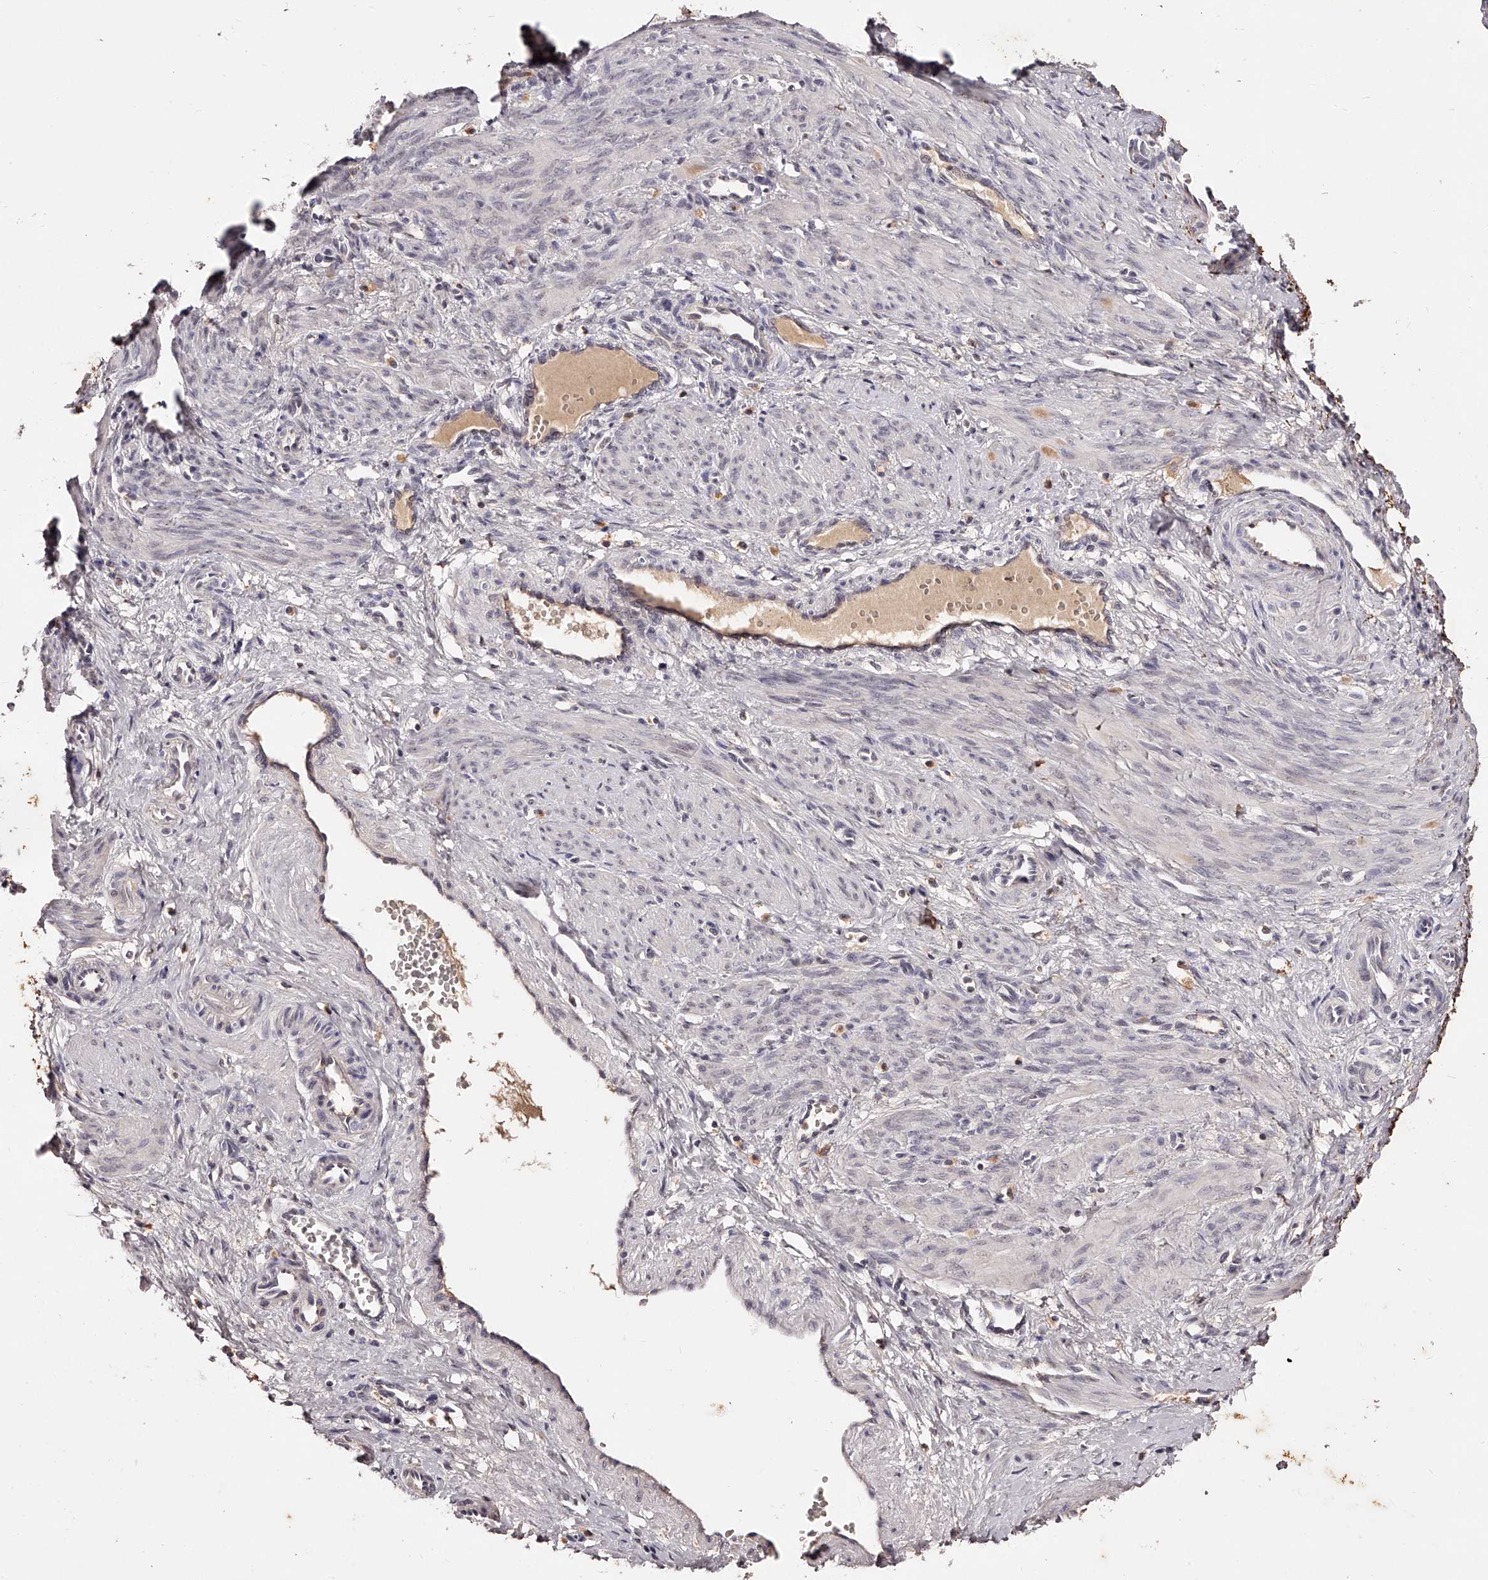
{"staining": {"intensity": "negative", "quantity": "none", "location": "none"}, "tissue": "smooth muscle", "cell_type": "Smooth muscle cells", "image_type": "normal", "snomed": [{"axis": "morphology", "description": "Normal tissue, NOS"}, {"axis": "topography", "description": "Endometrium"}], "caption": "Immunohistochemistry (IHC) of benign smooth muscle displays no expression in smooth muscle cells. Brightfield microscopy of immunohistochemistry (IHC) stained with DAB (3,3'-diaminobenzidine) (brown) and hematoxylin (blue), captured at high magnification.", "gene": "PHACTR1", "patient": {"sex": "female", "age": 33}}